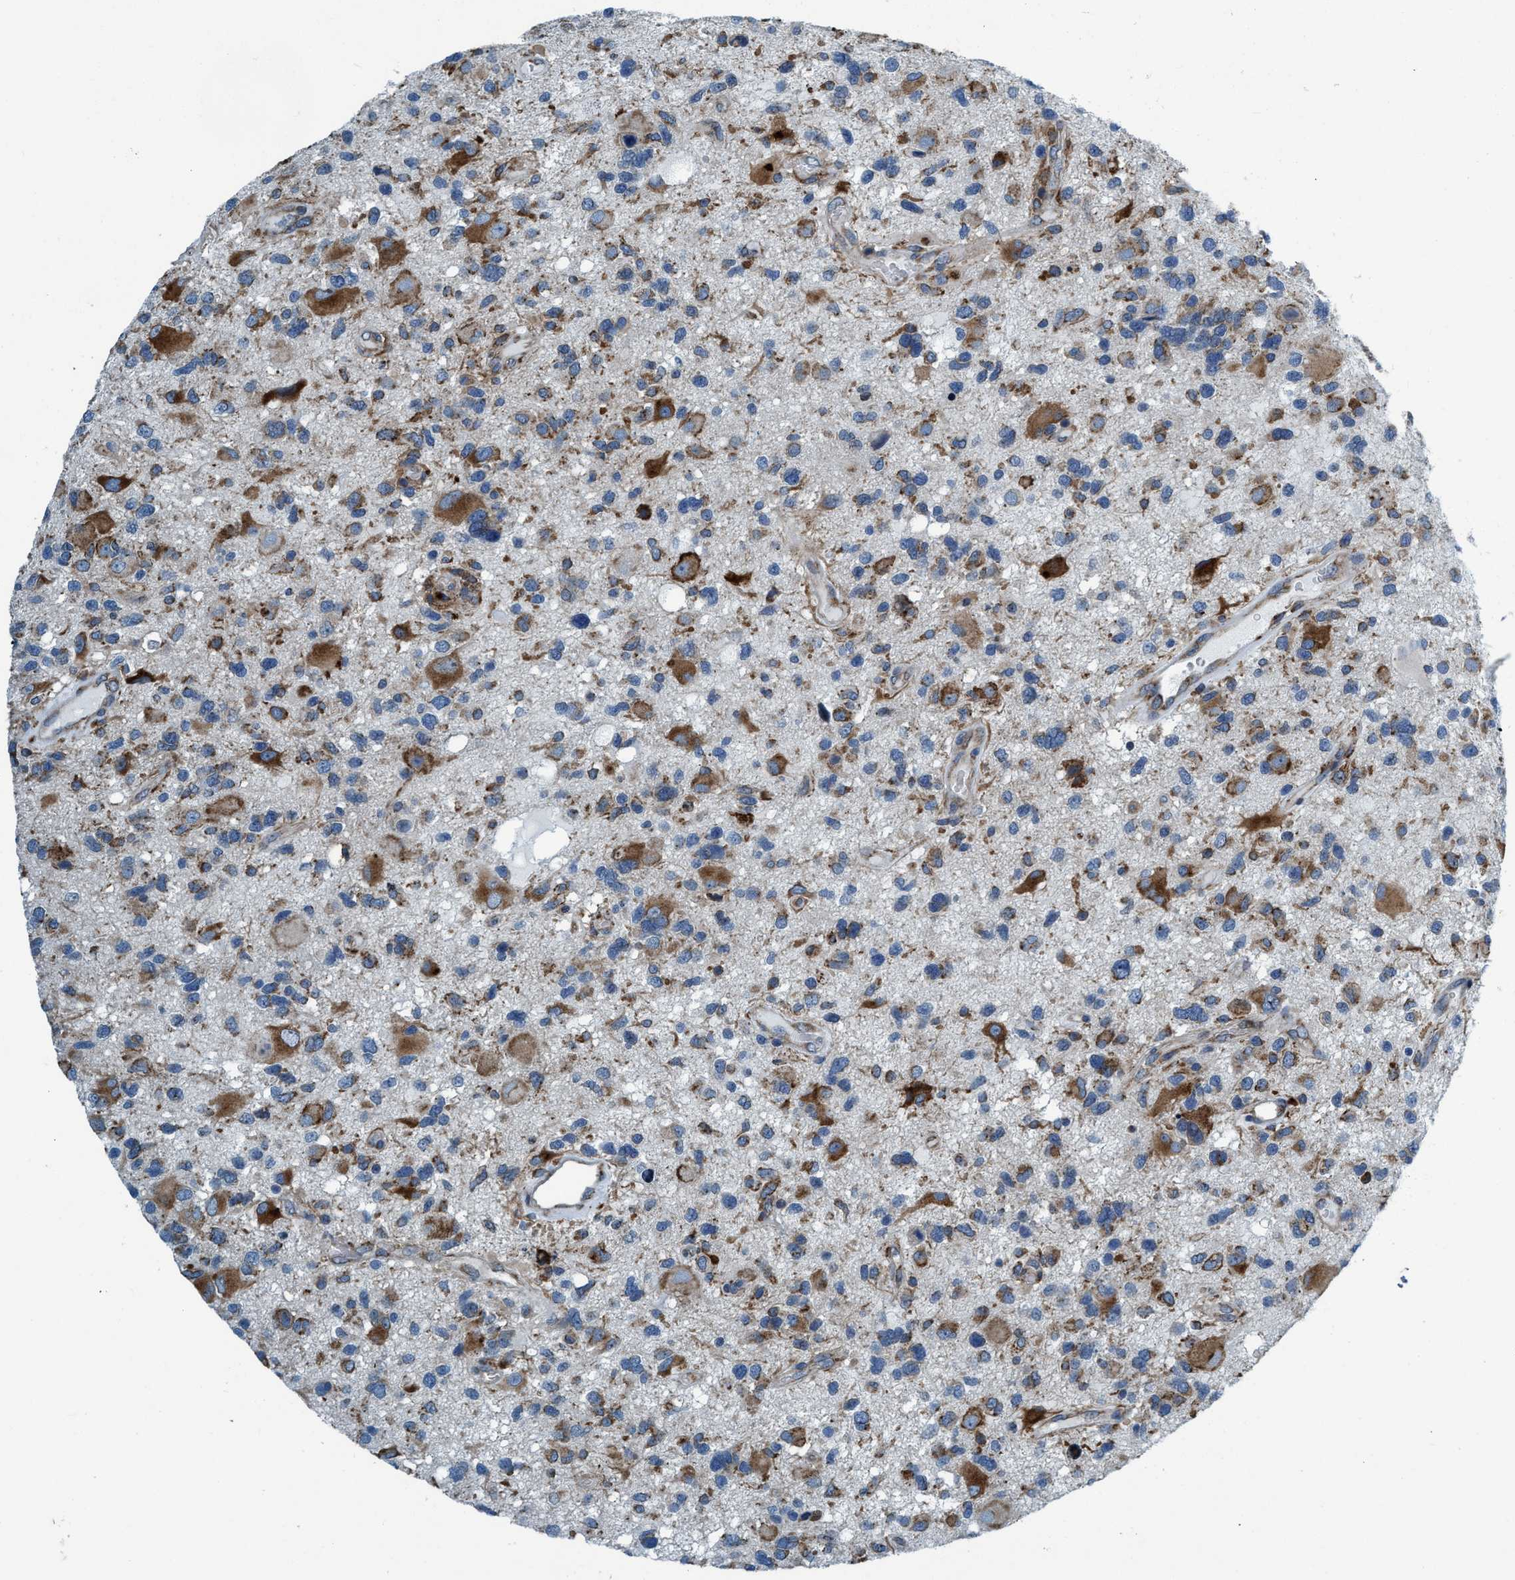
{"staining": {"intensity": "moderate", "quantity": "25%-75%", "location": "cytoplasmic/membranous"}, "tissue": "glioma", "cell_type": "Tumor cells", "image_type": "cancer", "snomed": [{"axis": "morphology", "description": "Glioma, malignant, High grade"}, {"axis": "topography", "description": "Brain"}], "caption": "Glioma stained with DAB (3,3'-diaminobenzidine) immunohistochemistry displays medium levels of moderate cytoplasmic/membranous expression in approximately 25%-75% of tumor cells. (brown staining indicates protein expression, while blue staining denotes nuclei).", "gene": "ARMC9", "patient": {"sex": "male", "age": 33}}